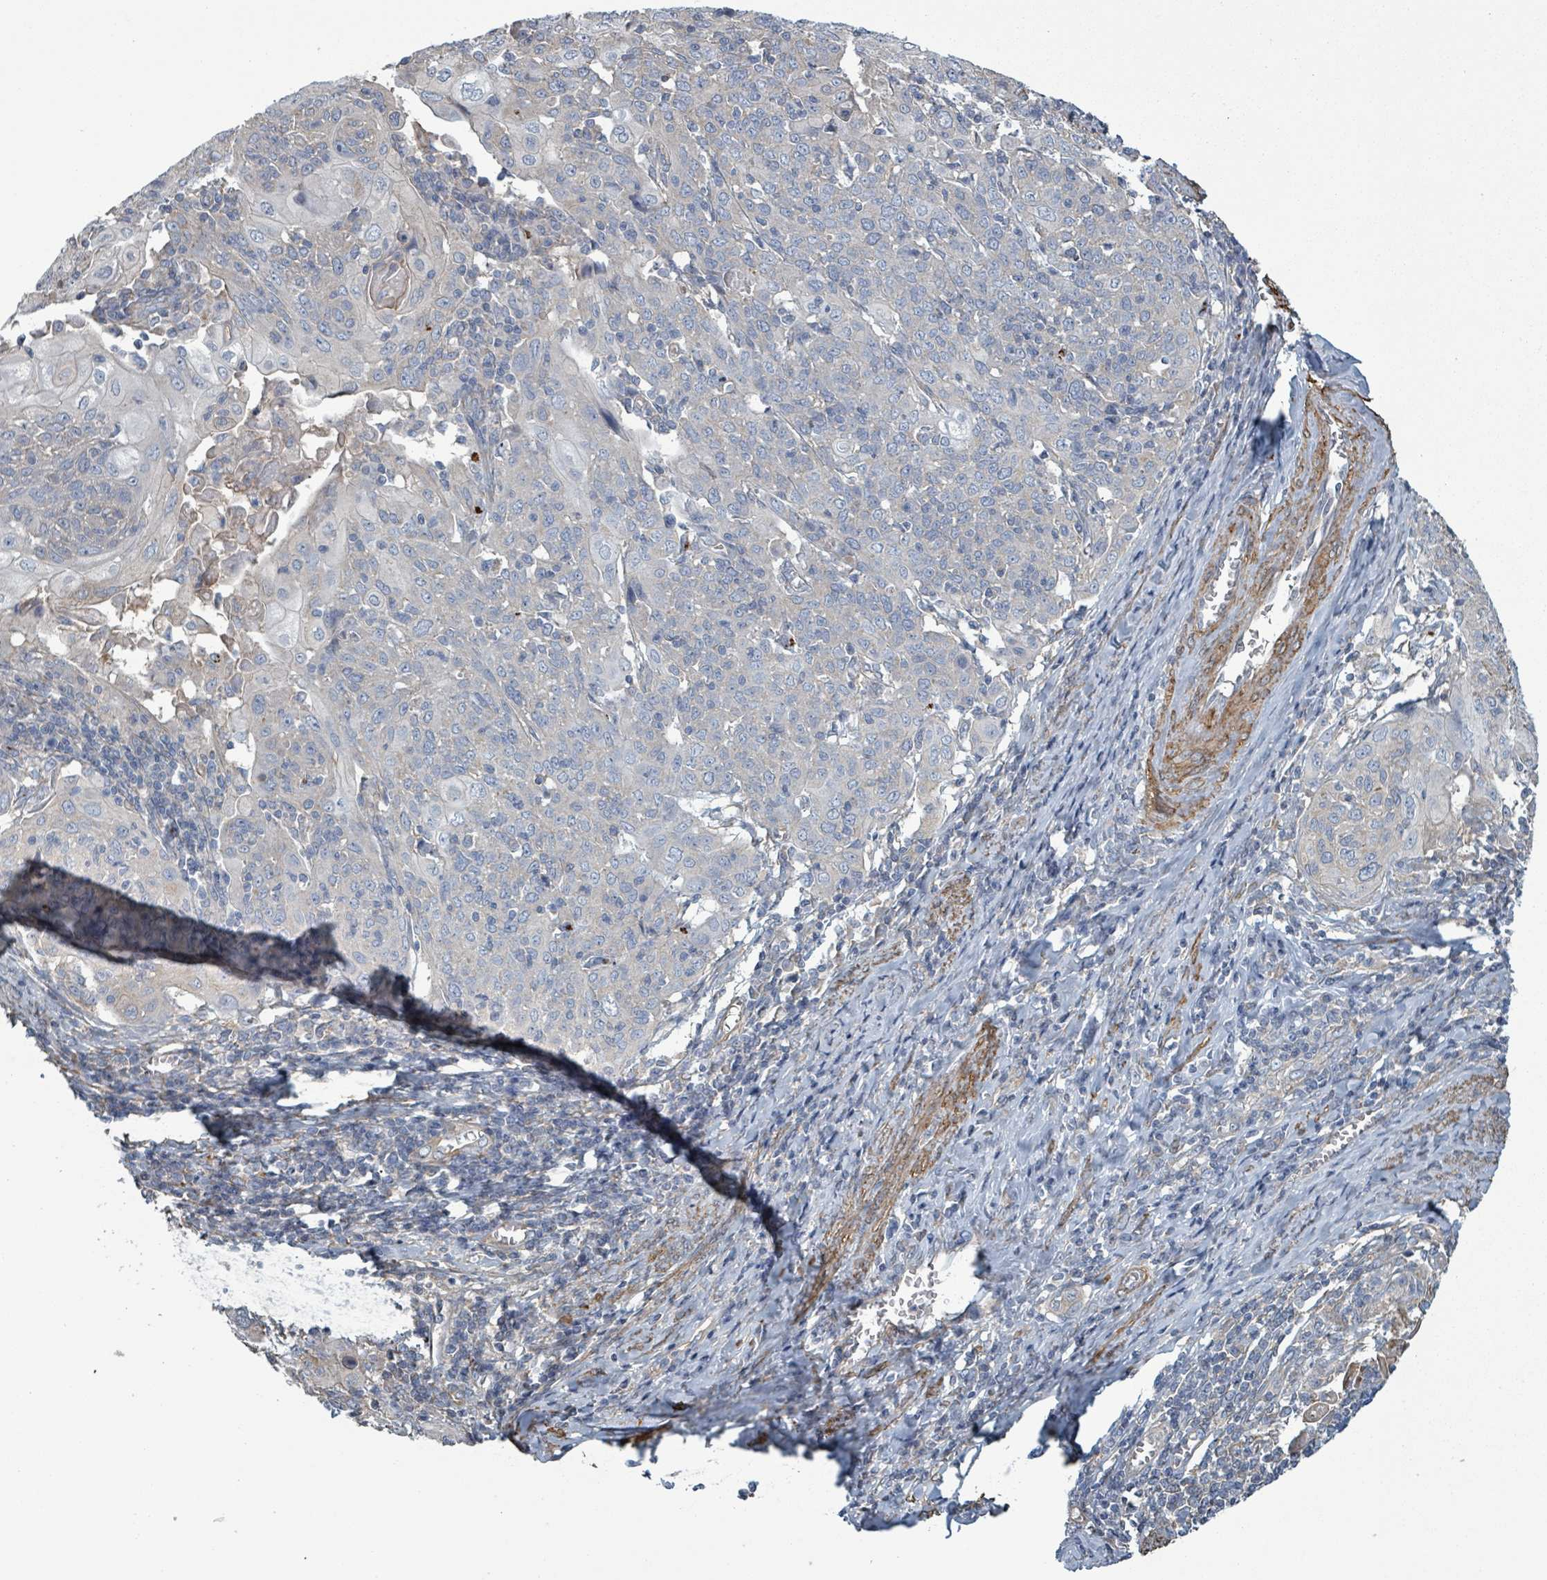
{"staining": {"intensity": "negative", "quantity": "none", "location": "none"}, "tissue": "cervical cancer", "cell_type": "Tumor cells", "image_type": "cancer", "snomed": [{"axis": "morphology", "description": "Squamous cell carcinoma, NOS"}, {"axis": "topography", "description": "Cervix"}], "caption": "Immunohistochemical staining of human cervical cancer exhibits no significant expression in tumor cells.", "gene": "ADCK1", "patient": {"sex": "female", "age": 67}}